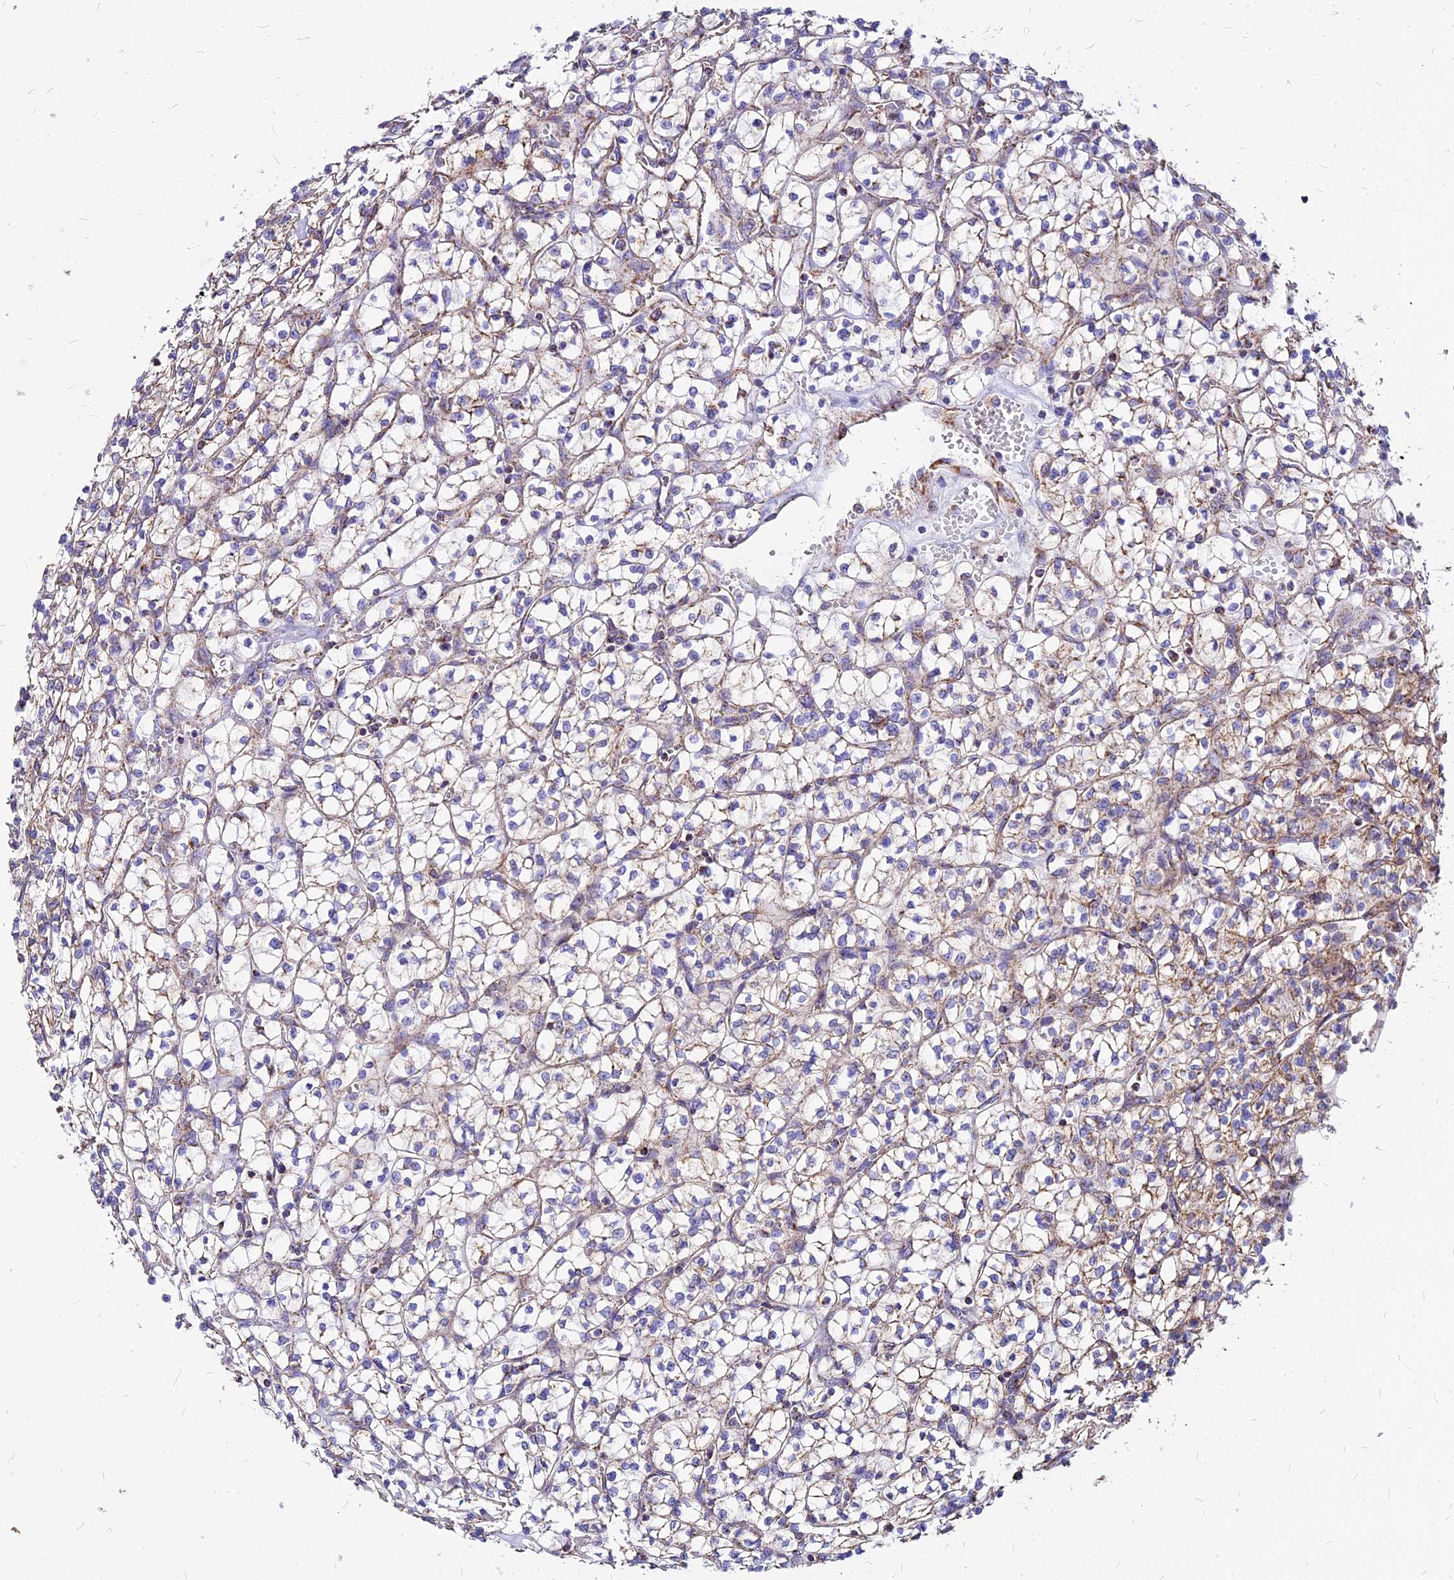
{"staining": {"intensity": "weak", "quantity": ">75%", "location": "cytoplasmic/membranous"}, "tissue": "renal cancer", "cell_type": "Tumor cells", "image_type": "cancer", "snomed": [{"axis": "morphology", "description": "Adenocarcinoma, NOS"}, {"axis": "topography", "description": "Kidney"}], "caption": "Renal cancer stained with a brown dye demonstrates weak cytoplasmic/membranous positive positivity in about >75% of tumor cells.", "gene": "DLD", "patient": {"sex": "female", "age": 64}}